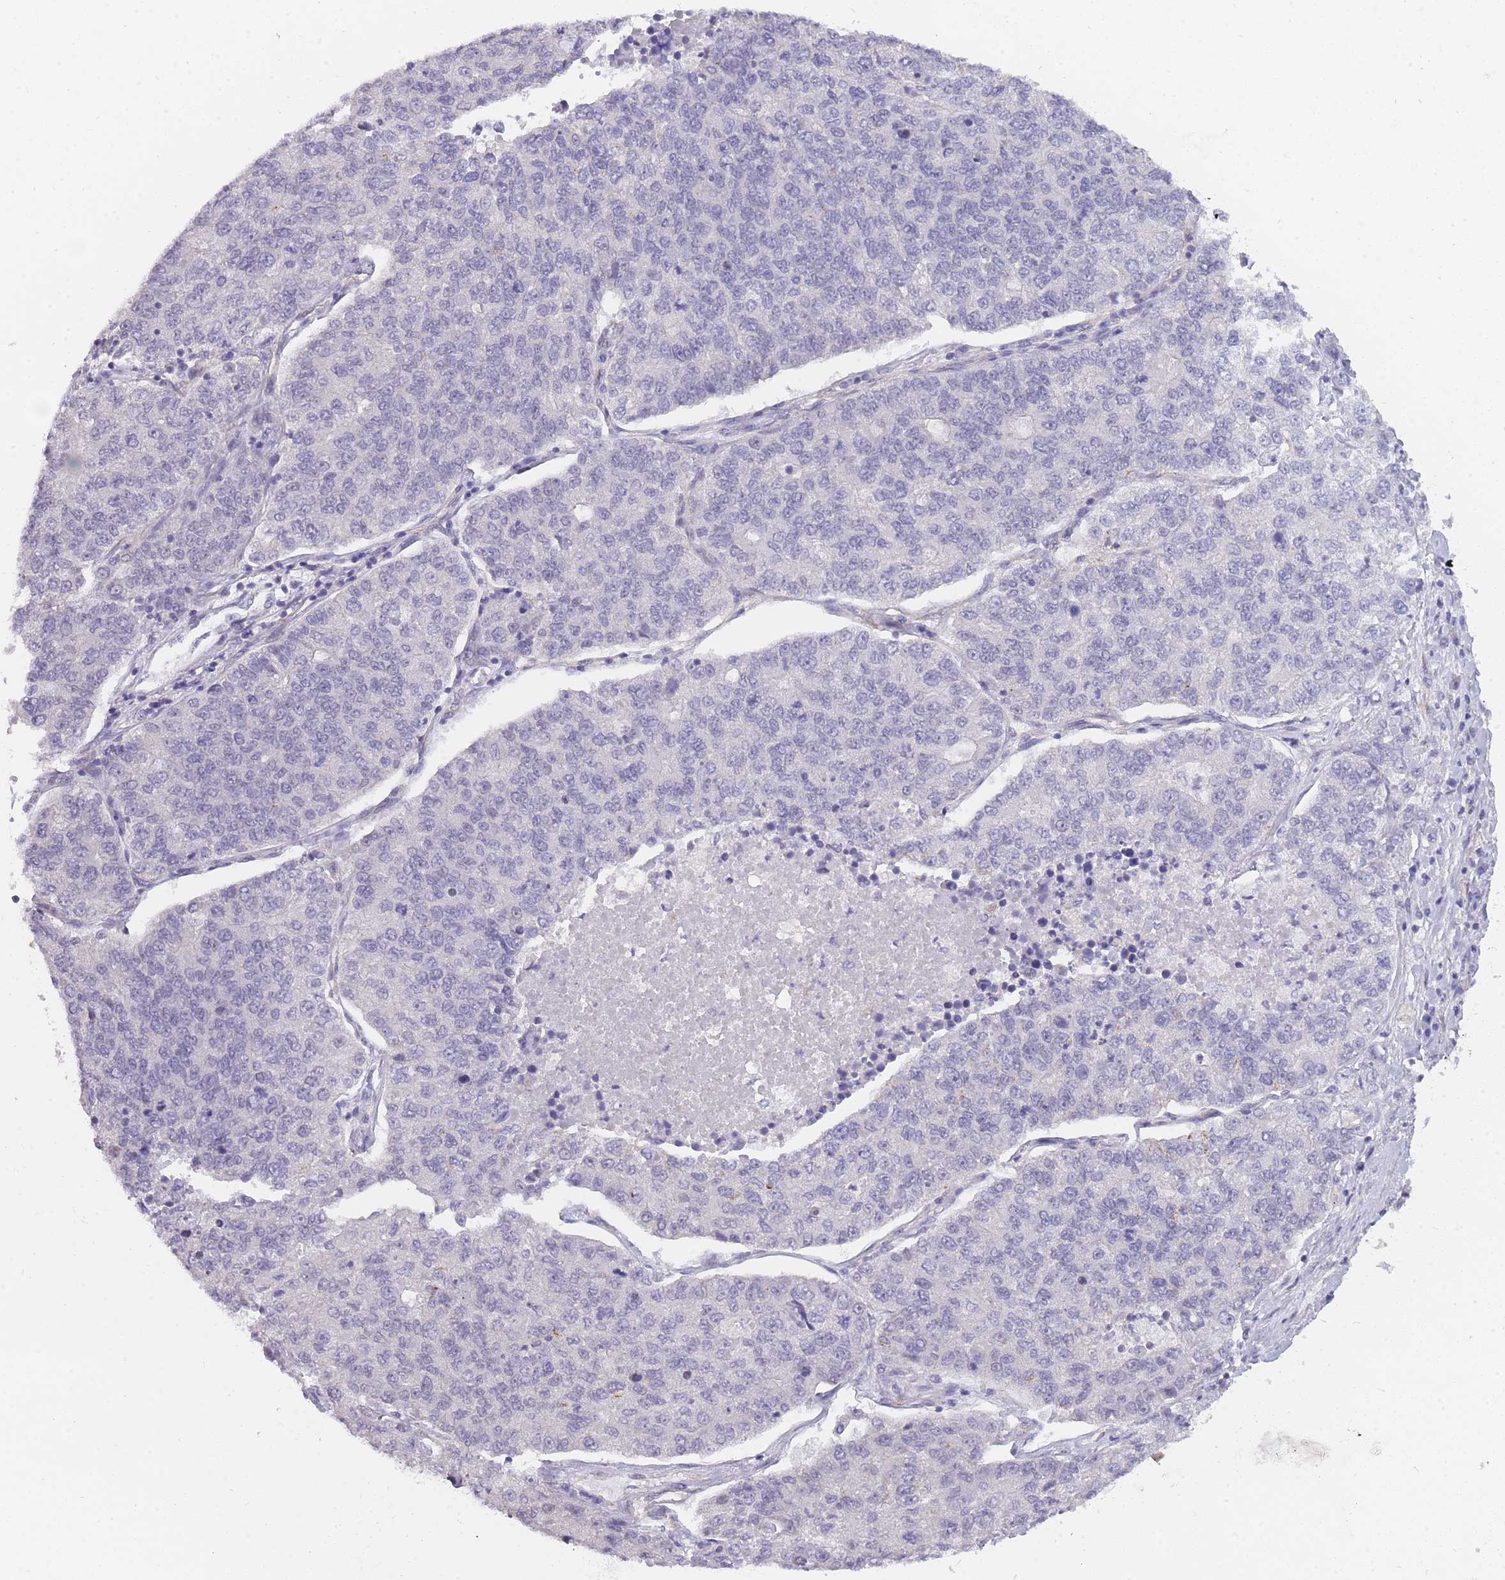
{"staining": {"intensity": "negative", "quantity": "none", "location": "none"}, "tissue": "lung cancer", "cell_type": "Tumor cells", "image_type": "cancer", "snomed": [{"axis": "morphology", "description": "Adenocarcinoma, NOS"}, {"axis": "topography", "description": "Lung"}], "caption": "Micrograph shows no protein positivity in tumor cells of lung adenocarcinoma tissue.", "gene": "C19orf25", "patient": {"sex": "male", "age": 49}}